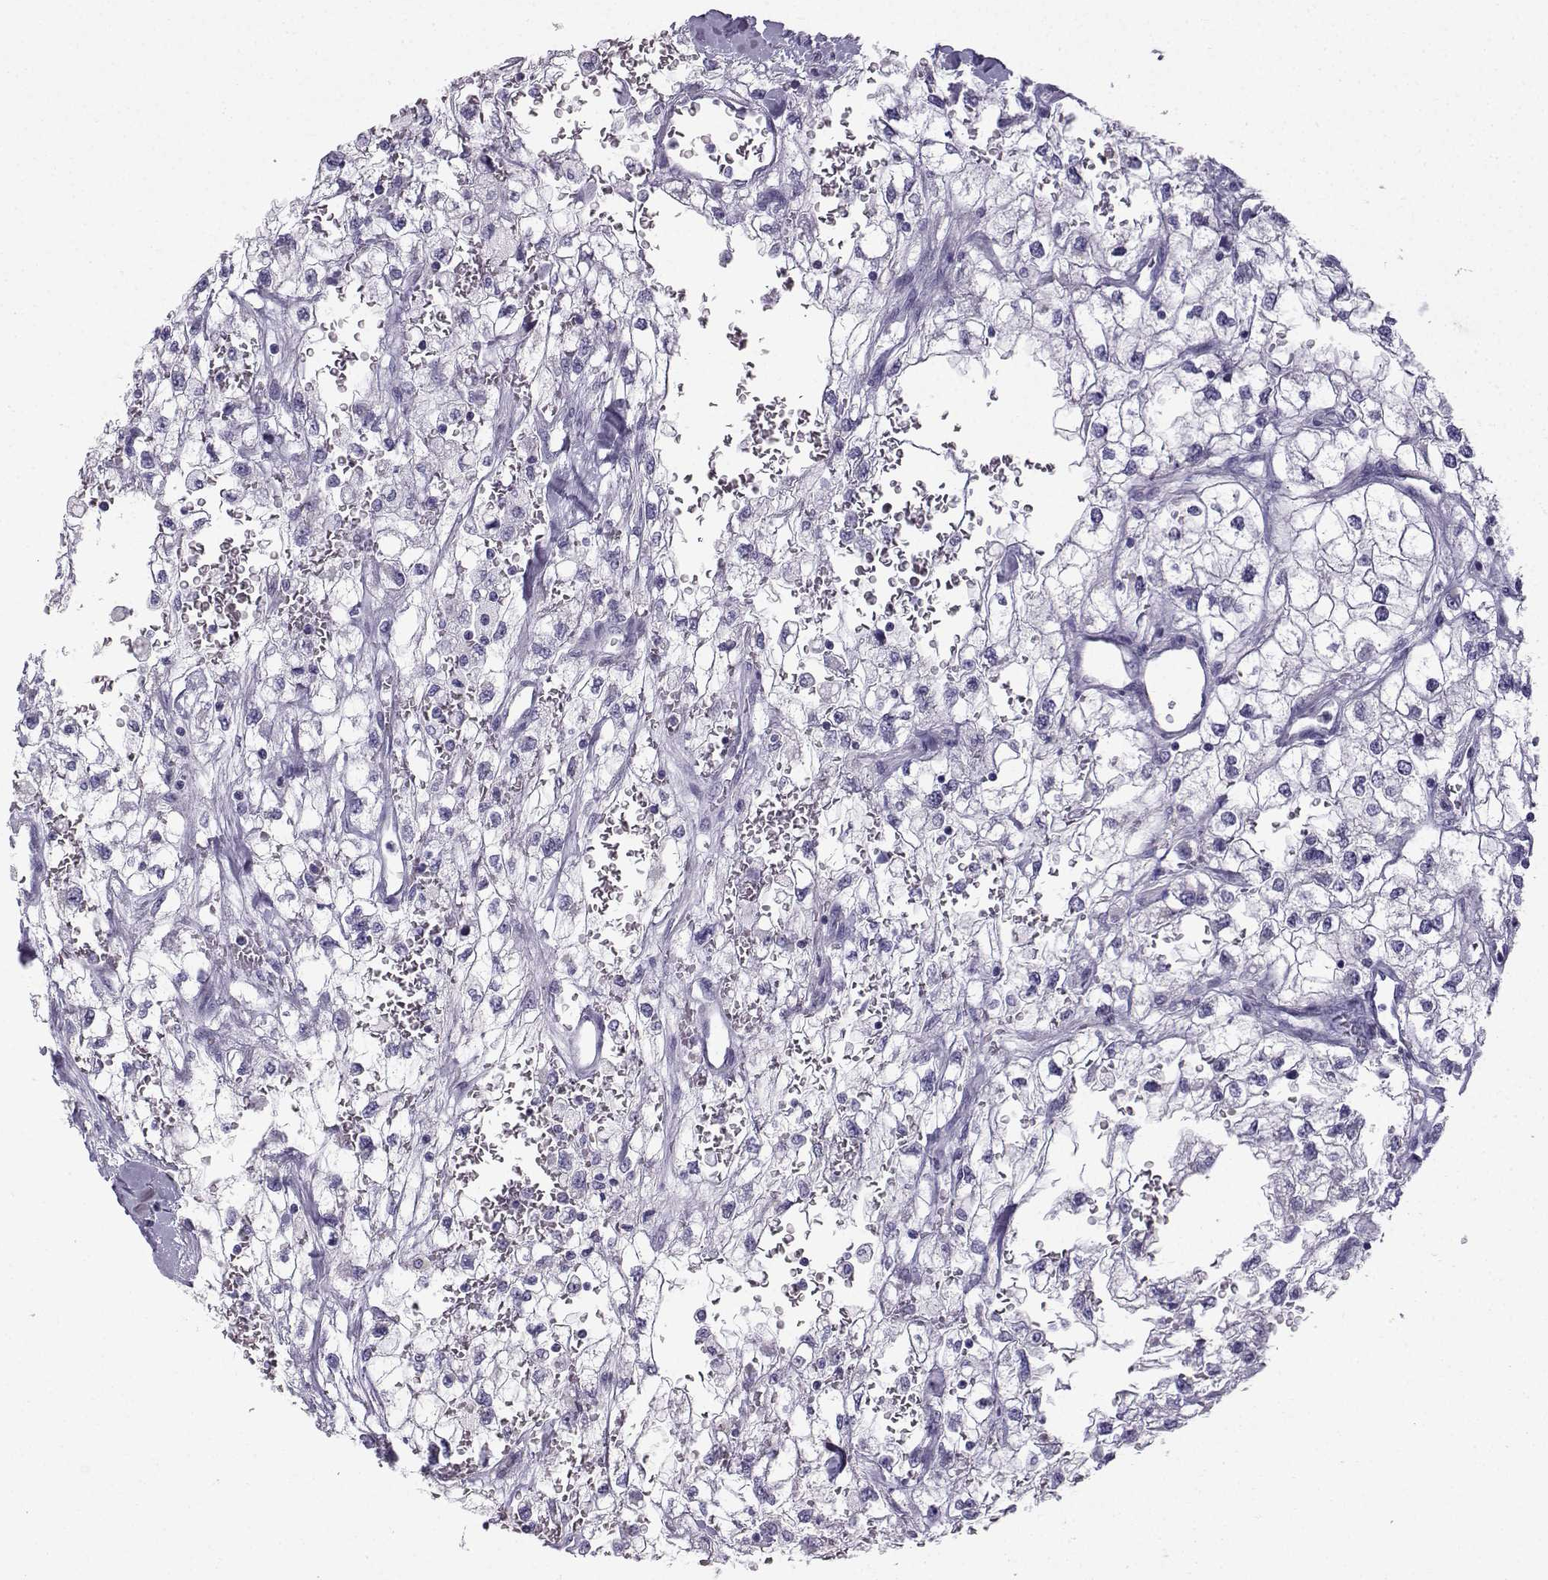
{"staining": {"intensity": "negative", "quantity": "none", "location": "none"}, "tissue": "renal cancer", "cell_type": "Tumor cells", "image_type": "cancer", "snomed": [{"axis": "morphology", "description": "Adenocarcinoma, NOS"}, {"axis": "topography", "description": "Kidney"}], "caption": "The image reveals no staining of tumor cells in renal cancer.", "gene": "ZBTB8B", "patient": {"sex": "male", "age": 59}}